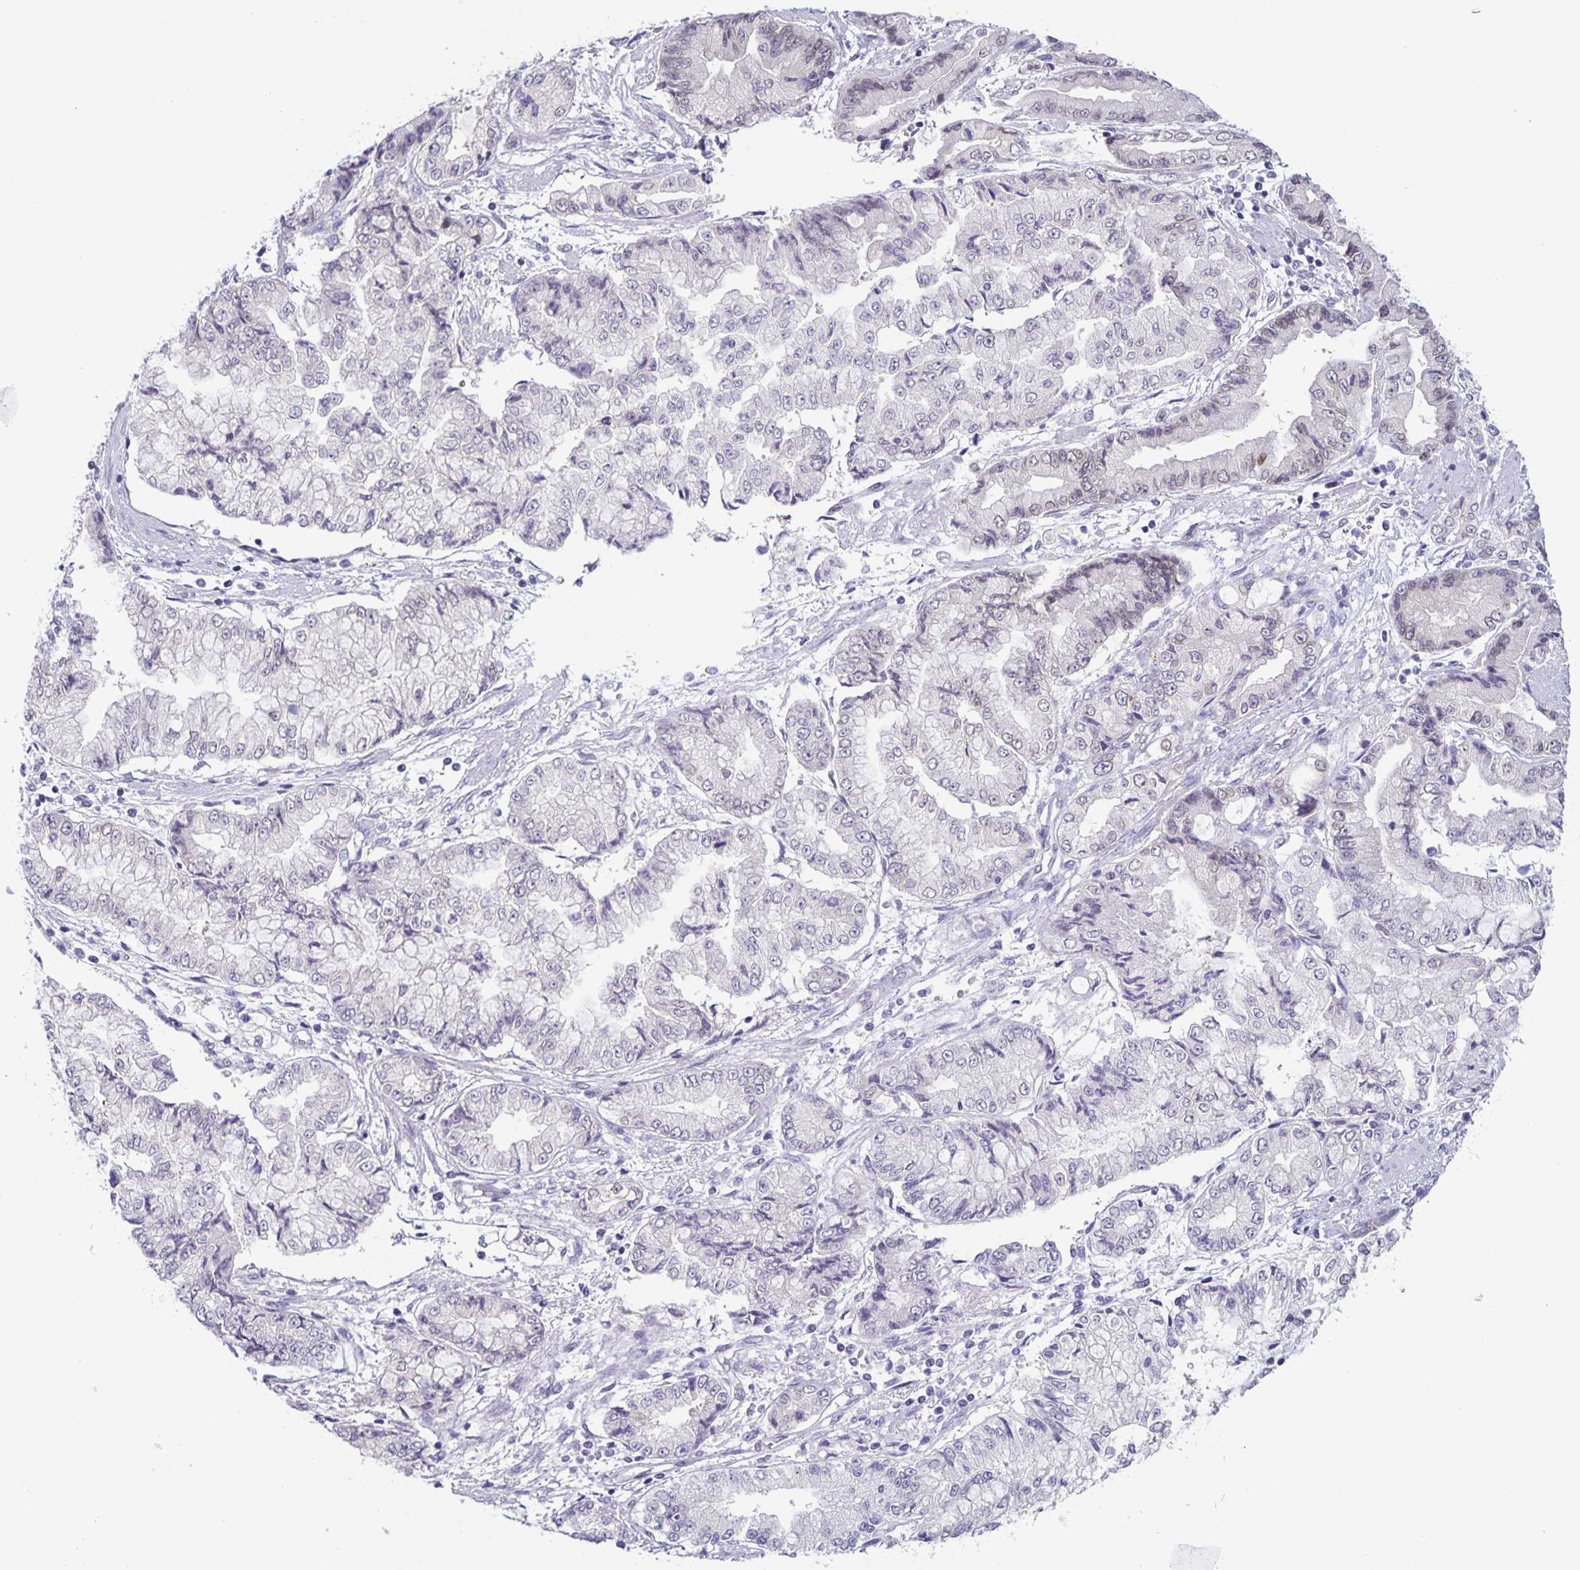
{"staining": {"intensity": "negative", "quantity": "none", "location": "none"}, "tissue": "stomach cancer", "cell_type": "Tumor cells", "image_type": "cancer", "snomed": [{"axis": "morphology", "description": "Adenocarcinoma, NOS"}, {"axis": "topography", "description": "Stomach, upper"}], "caption": "This is an immunohistochemistry micrograph of human adenocarcinoma (stomach). There is no staining in tumor cells.", "gene": "SYNE2", "patient": {"sex": "female", "age": 74}}